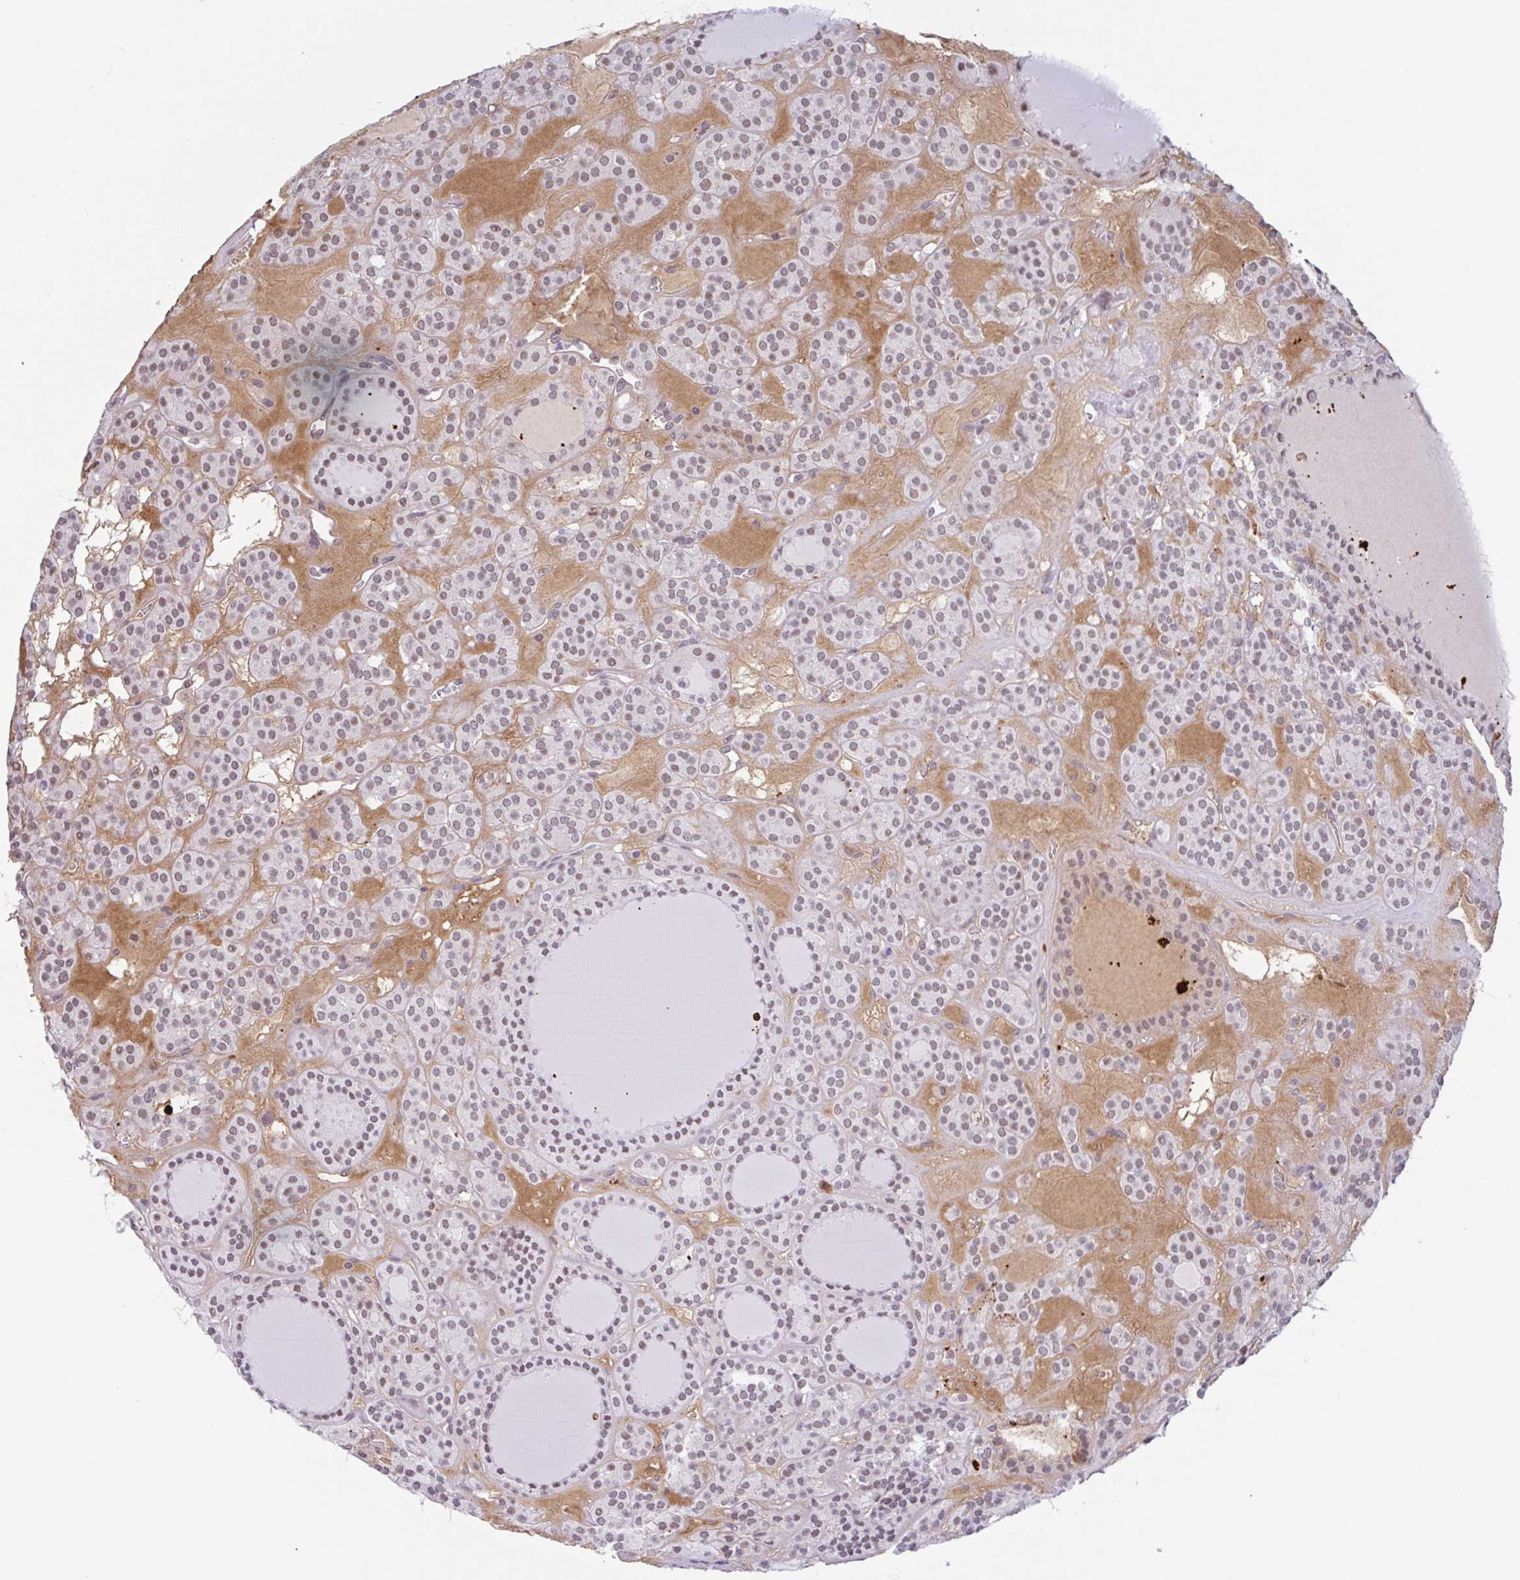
{"staining": {"intensity": "moderate", "quantity": "25%-75%", "location": "nuclear"}, "tissue": "thyroid cancer", "cell_type": "Tumor cells", "image_type": "cancer", "snomed": [{"axis": "morphology", "description": "Follicular adenoma carcinoma, NOS"}, {"axis": "topography", "description": "Thyroid gland"}], "caption": "This is an image of immunohistochemistry staining of thyroid cancer, which shows moderate expression in the nuclear of tumor cells.", "gene": "PLG", "patient": {"sex": "female", "age": 63}}